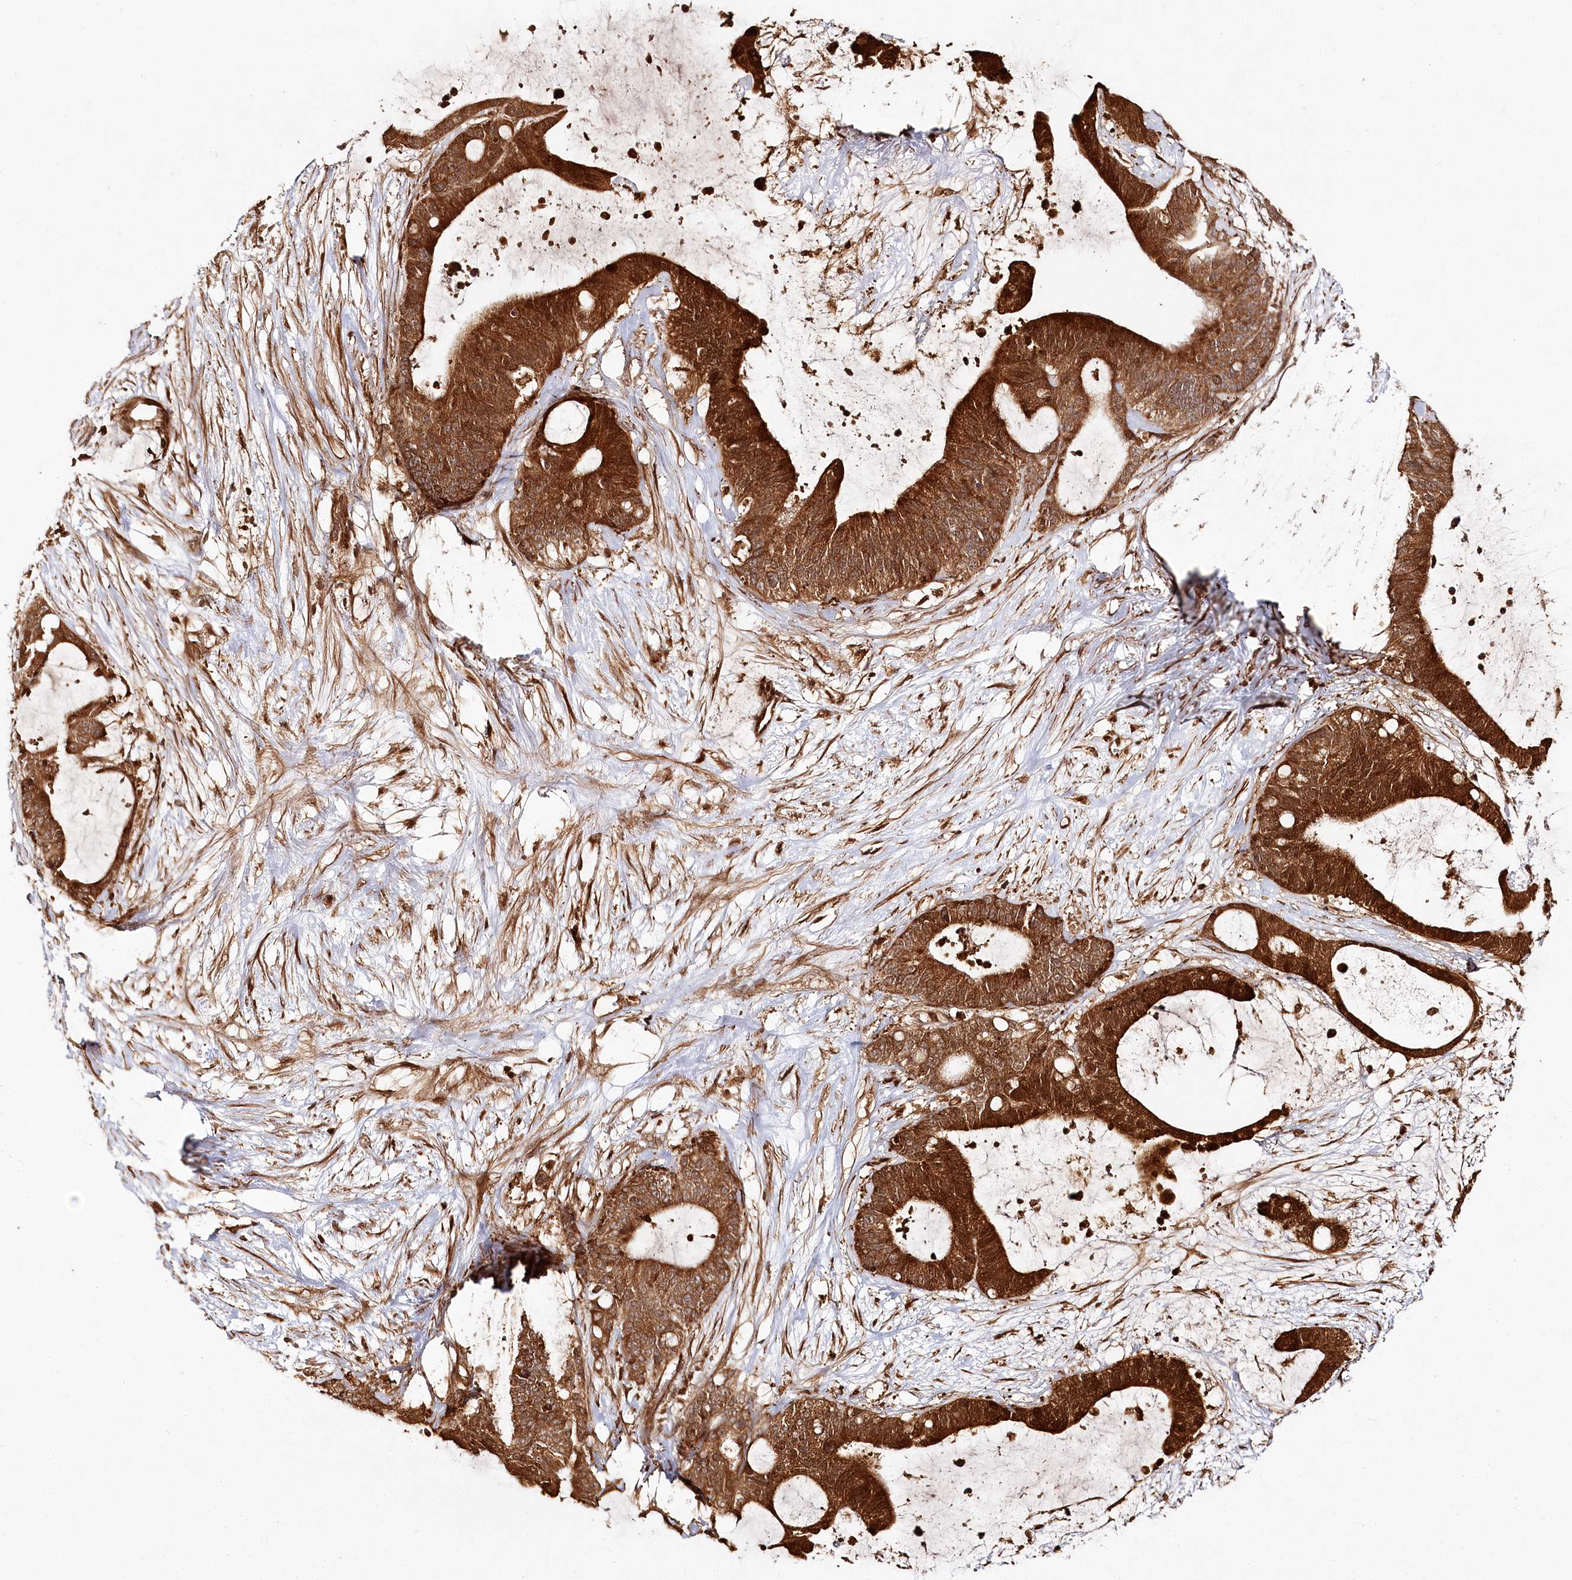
{"staining": {"intensity": "strong", "quantity": ">75%", "location": "cytoplasmic/membranous,nuclear"}, "tissue": "liver cancer", "cell_type": "Tumor cells", "image_type": "cancer", "snomed": [{"axis": "morphology", "description": "Cholangiocarcinoma"}, {"axis": "topography", "description": "Liver"}], "caption": "Tumor cells demonstrate strong cytoplasmic/membranous and nuclear staining in about >75% of cells in liver cancer (cholangiocarcinoma).", "gene": "ULK2", "patient": {"sex": "female", "age": 73}}